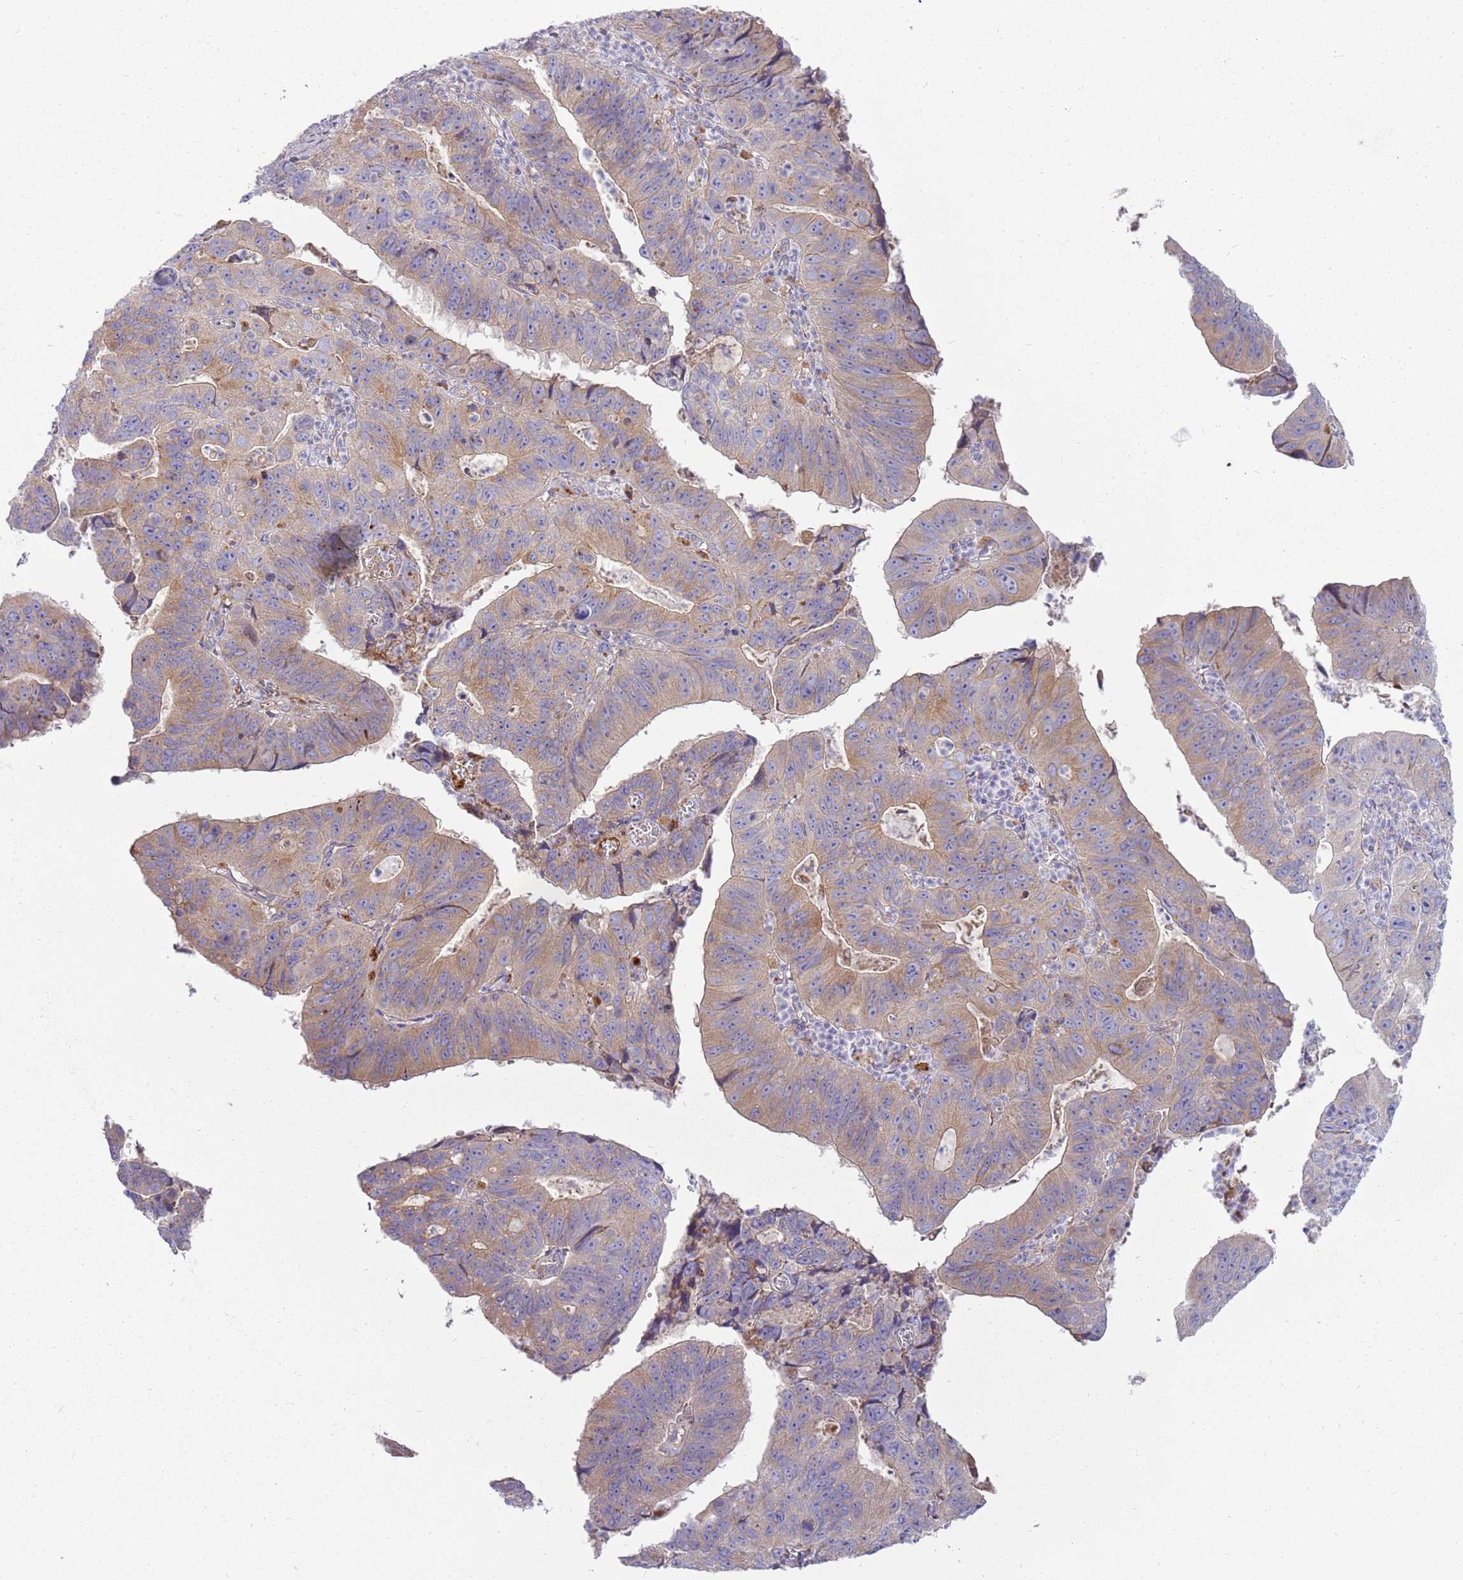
{"staining": {"intensity": "weak", "quantity": ">75%", "location": "cytoplasmic/membranous"}, "tissue": "stomach cancer", "cell_type": "Tumor cells", "image_type": "cancer", "snomed": [{"axis": "morphology", "description": "Adenocarcinoma, NOS"}, {"axis": "topography", "description": "Stomach"}], "caption": "Weak cytoplasmic/membranous positivity for a protein is present in approximately >75% of tumor cells of stomach adenocarcinoma using IHC.", "gene": "EMC1", "patient": {"sex": "male", "age": 59}}